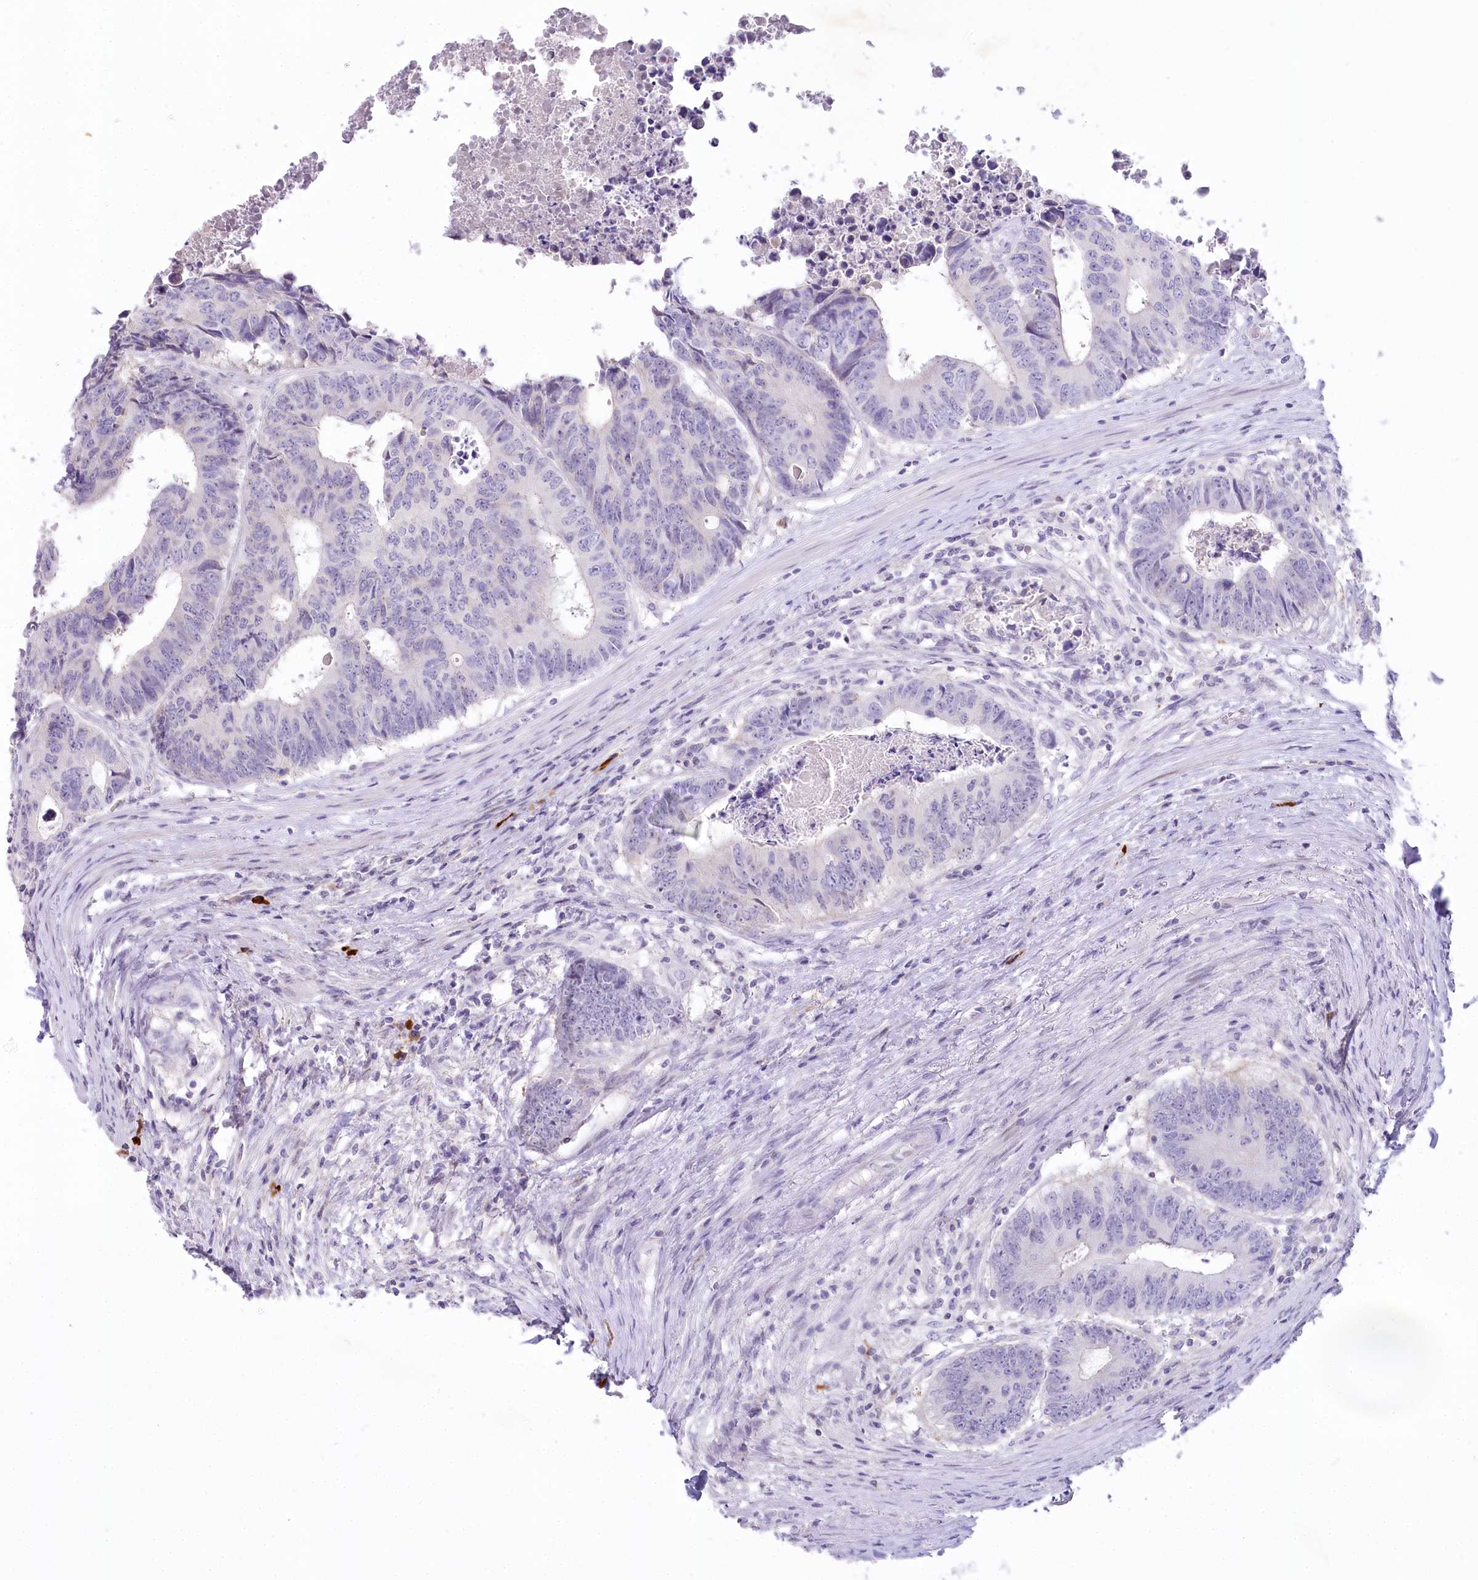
{"staining": {"intensity": "negative", "quantity": "none", "location": "none"}, "tissue": "colorectal cancer", "cell_type": "Tumor cells", "image_type": "cancer", "snomed": [{"axis": "morphology", "description": "Adenocarcinoma, NOS"}, {"axis": "topography", "description": "Rectum"}], "caption": "Tumor cells show no significant protein expression in colorectal cancer.", "gene": "MYOZ1", "patient": {"sex": "male", "age": 84}}